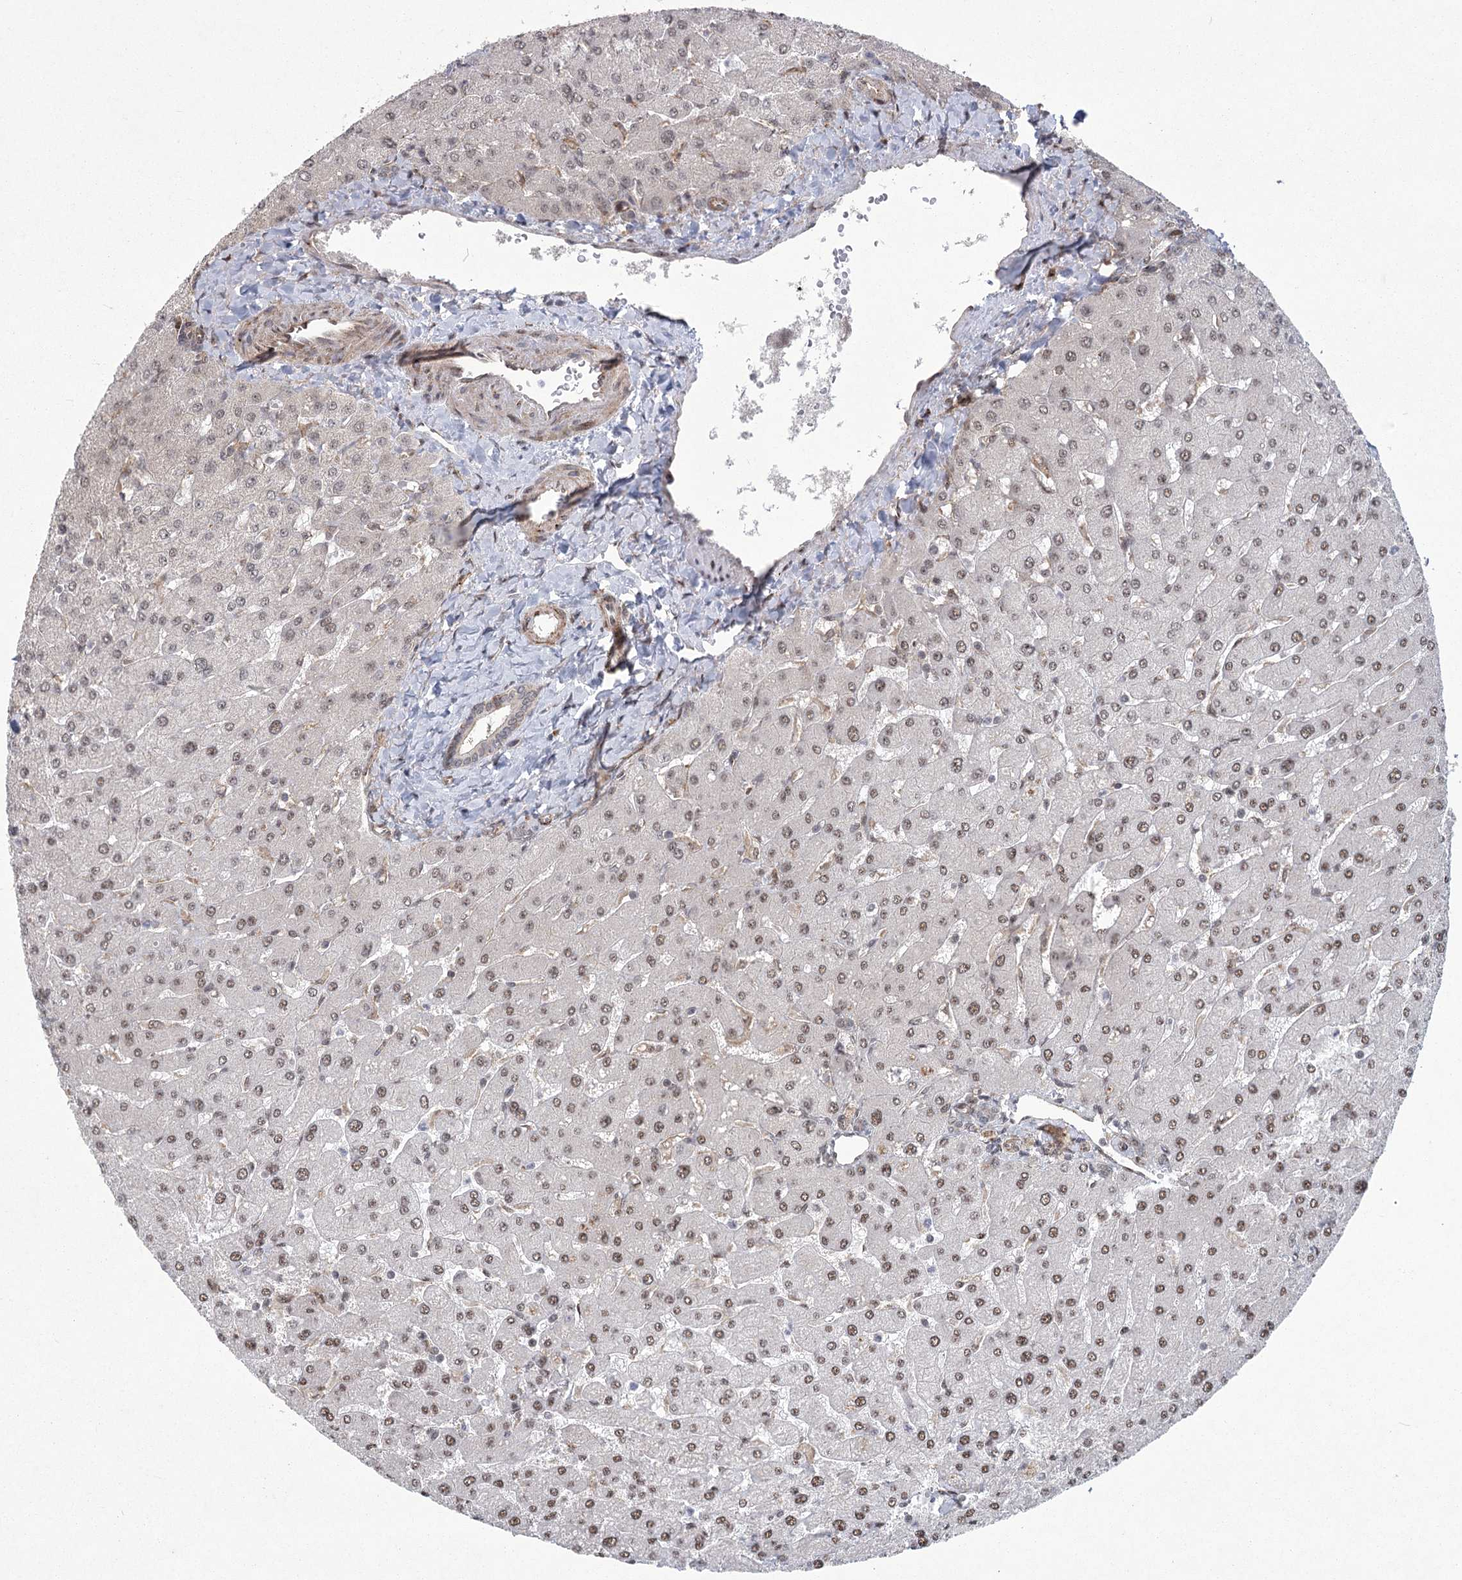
{"staining": {"intensity": "negative", "quantity": "none", "location": "none"}, "tissue": "liver", "cell_type": "Cholangiocytes", "image_type": "normal", "snomed": [{"axis": "morphology", "description": "Normal tissue, NOS"}, {"axis": "topography", "description": "Liver"}], "caption": "DAB (3,3'-diaminobenzidine) immunohistochemical staining of normal liver displays no significant staining in cholangiocytes. (DAB IHC, high magnification).", "gene": "PARM1", "patient": {"sex": "male", "age": 55}}